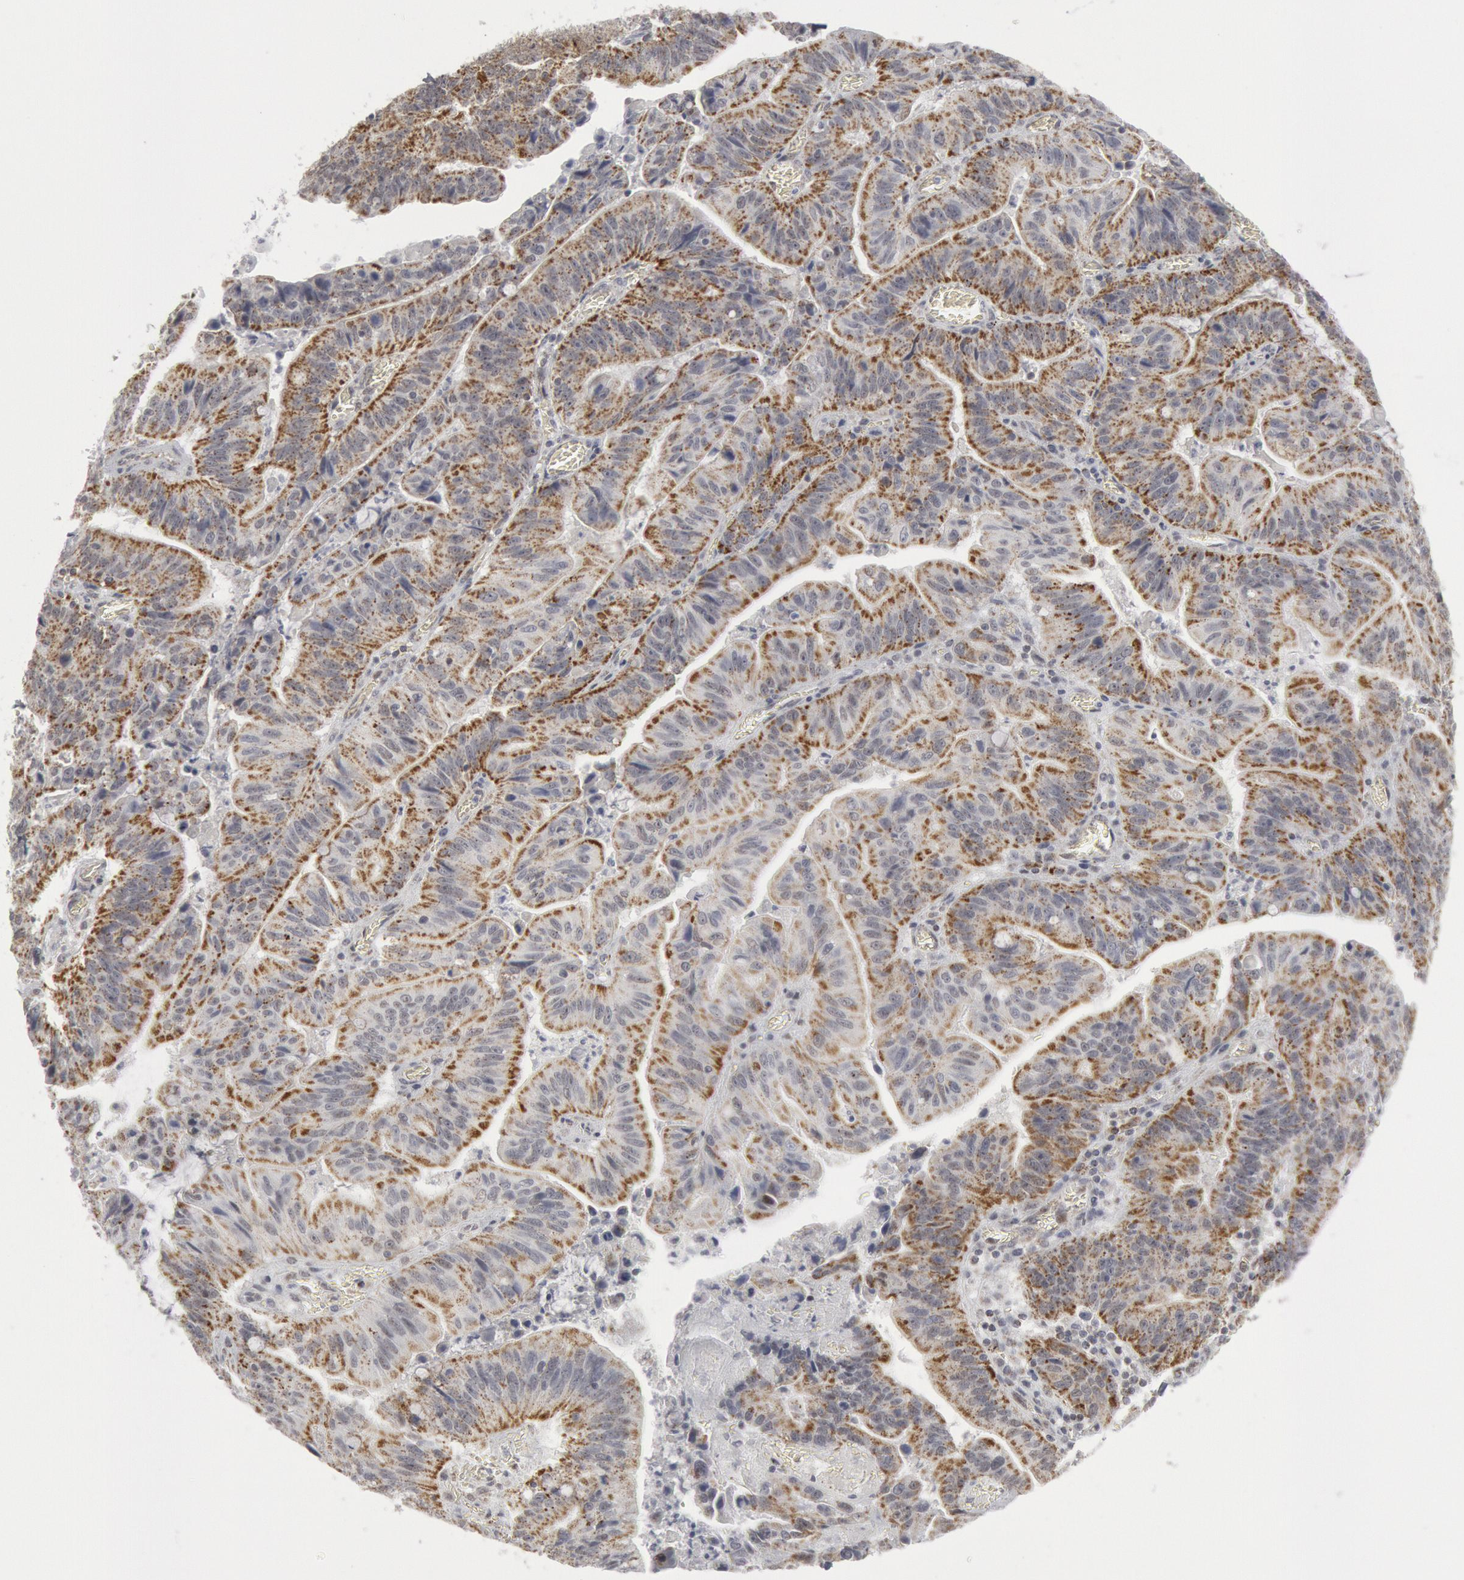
{"staining": {"intensity": "moderate", "quantity": ">75%", "location": "cytoplasmic/membranous"}, "tissue": "stomach cancer", "cell_type": "Tumor cells", "image_type": "cancer", "snomed": [{"axis": "morphology", "description": "Adenocarcinoma, NOS"}, {"axis": "topography", "description": "Stomach, upper"}], "caption": "Human stomach adenocarcinoma stained for a protein (brown) shows moderate cytoplasmic/membranous positive staining in about >75% of tumor cells.", "gene": "CASP9", "patient": {"sex": "male", "age": 63}}